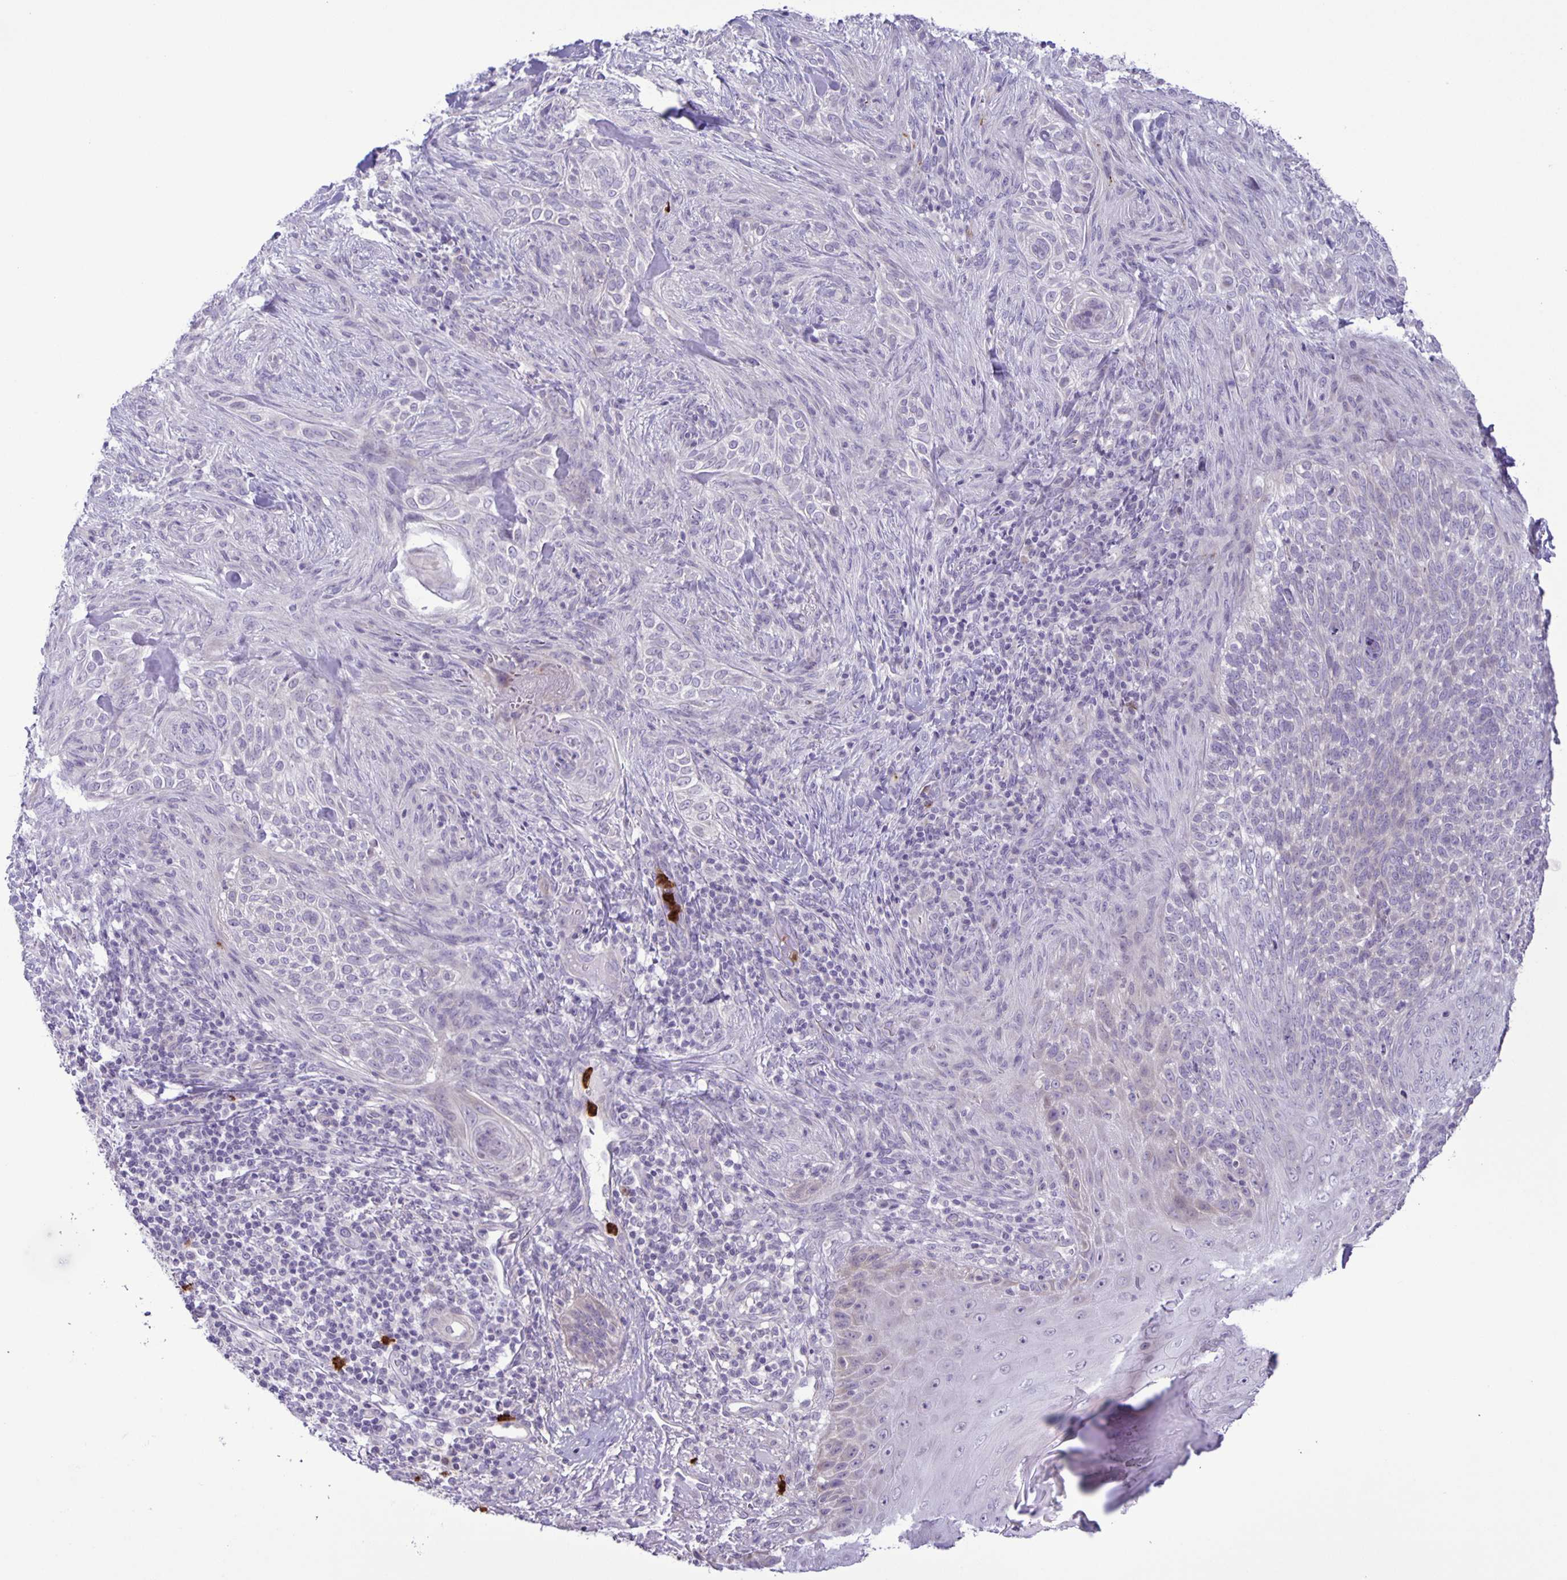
{"staining": {"intensity": "negative", "quantity": "none", "location": "none"}, "tissue": "skin cancer", "cell_type": "Tumor cells", "image_type": "cancer", "snomed": [{"axis": "morphology", "description": "Basal cell carcinoma"}, {"axis": "topography", "description": "Skin"}], "caption": "Tumor cells are negative for brown protein staining in skin cancer.", "gene": "ADCK1", "patient": {"sex": "female", "age": 48}}